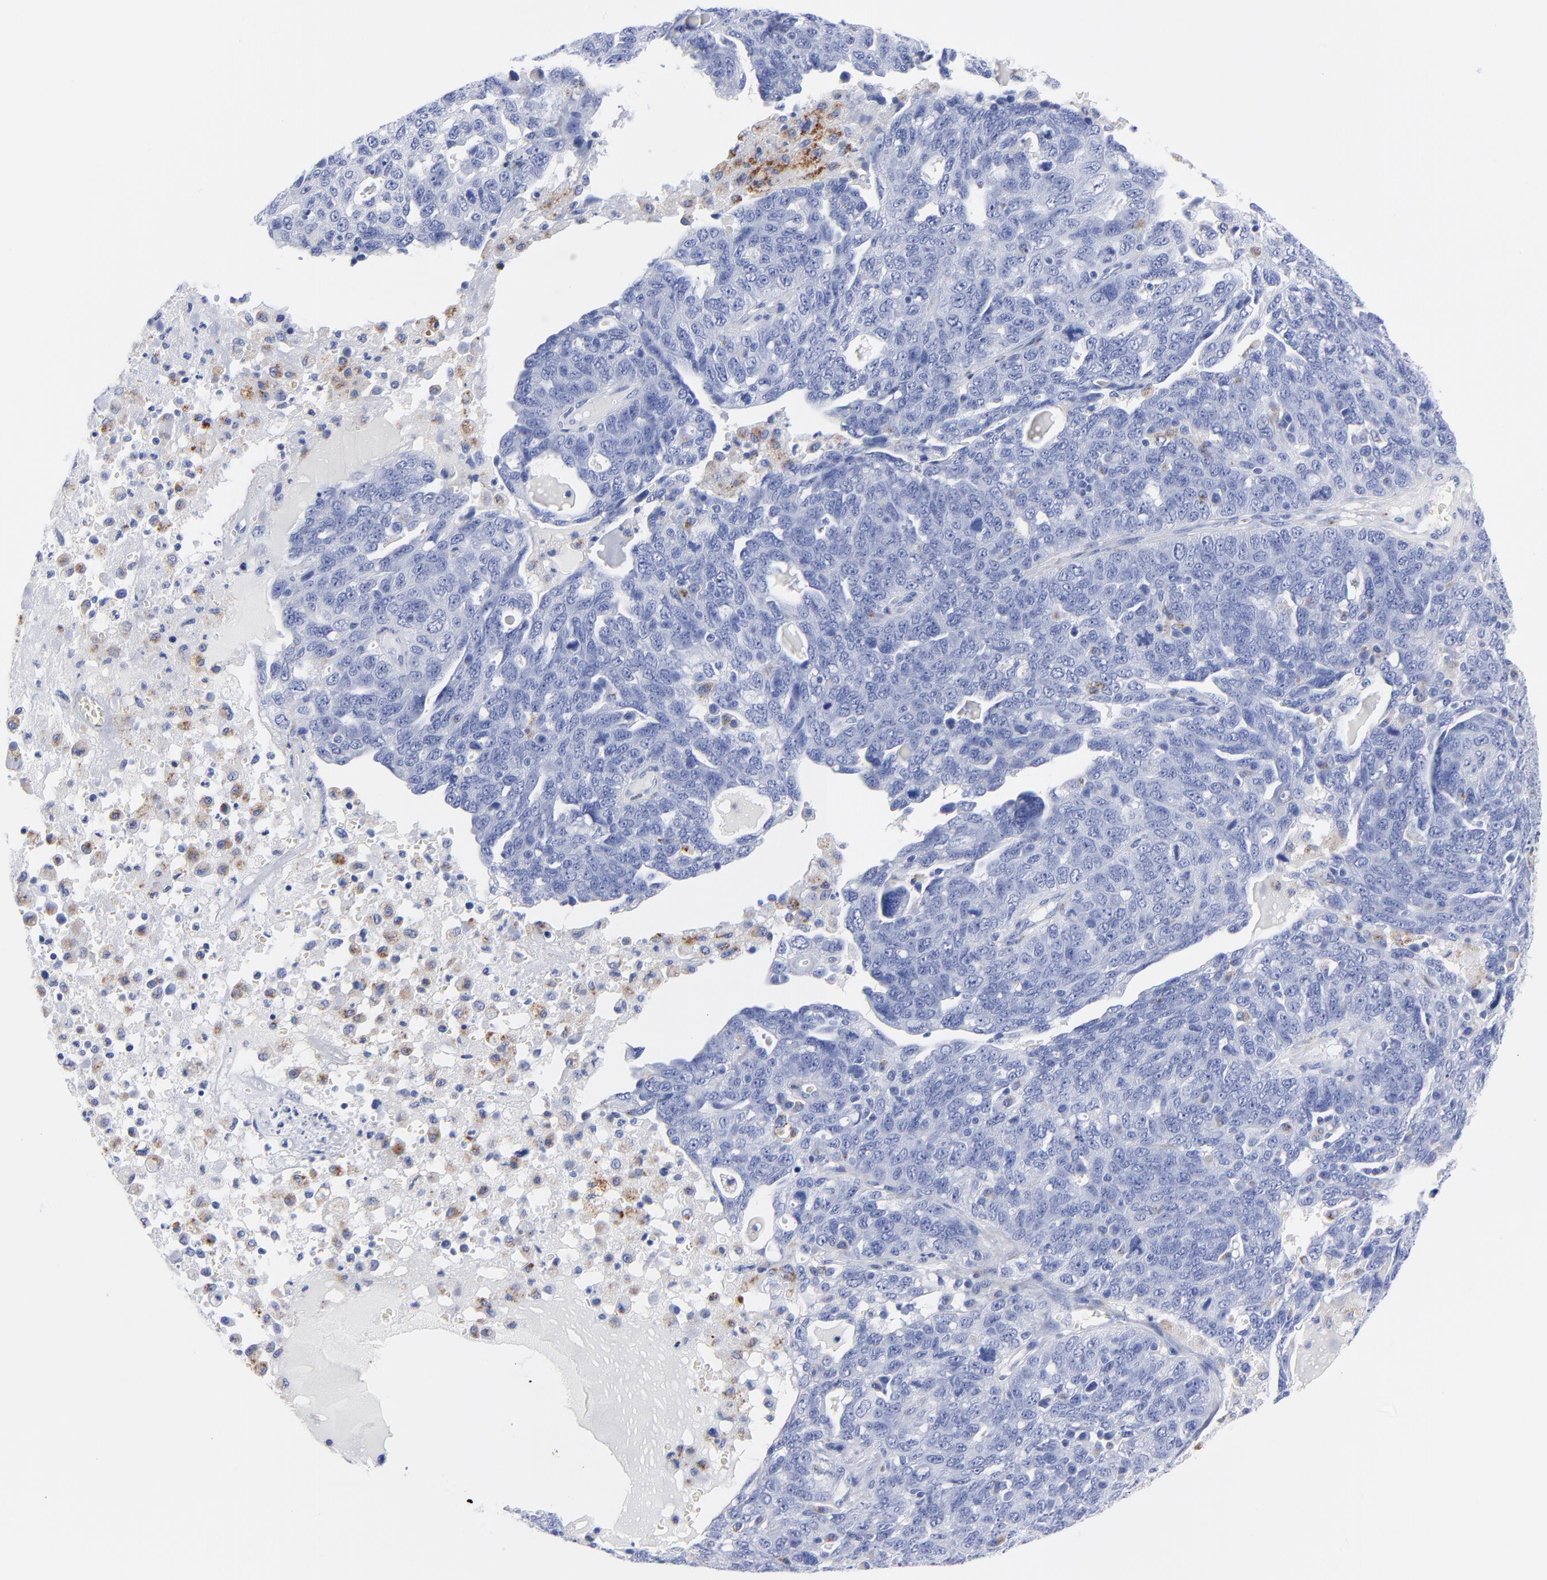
{"staining": {"intensity": "moderate", "quantity": "<25%", "location": "cytoplasmic/membranous"}, "tissue": "ovarian cancer", "cell_type": "Tumor cells", "image_type": "cancer", "snomed": [{"axis": "morphology", "description": "Cystadenocarcinoma, serous, NOS"}, {"axis": "topography", "description": "Ovary"}], "caption": "Brown immunohistochemical staining in ovarian cancer shows moderate cytoplasmic/membranous positivity in approximately <25% of tumor cells.", "gene": "CPVL", "patient": {"sex": "female", "age": 71}}